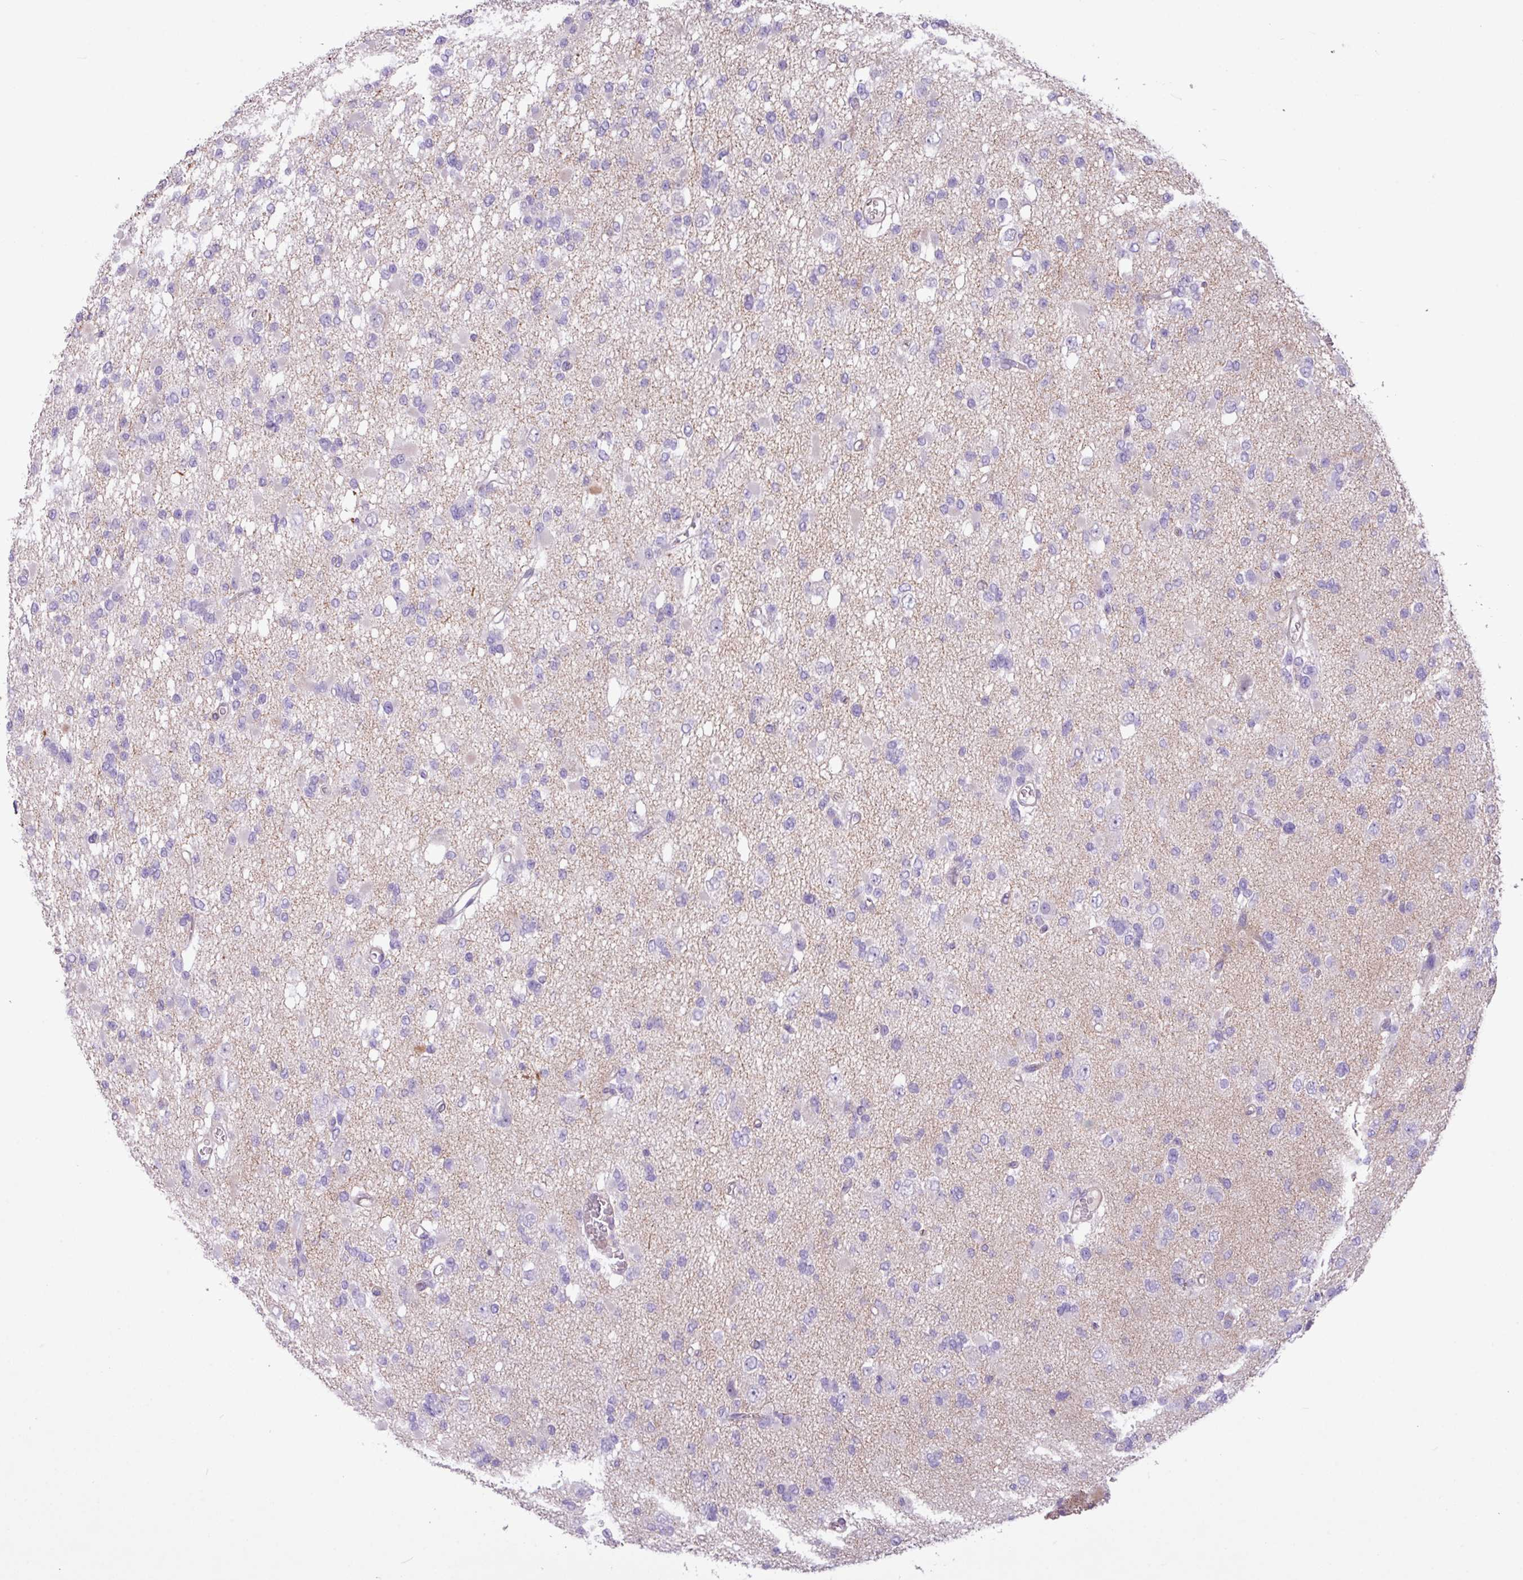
{"staining": {"intensity": "negative", "quantity": "none", "location": "none"}, "tissue": "glioma", "cell_type": "Tumor cells", "image_type": "cancer", "snomed": [{"axis": "morphology", "description": "Glioma, malignant, Low grade"}, {"axis": "topography", "description": "Brain"}], "caption": "Image shows no significant protein expression in tumor cells of glioma.", "gene": "CD248", "patient": {"sex": "female", "age": 22}}